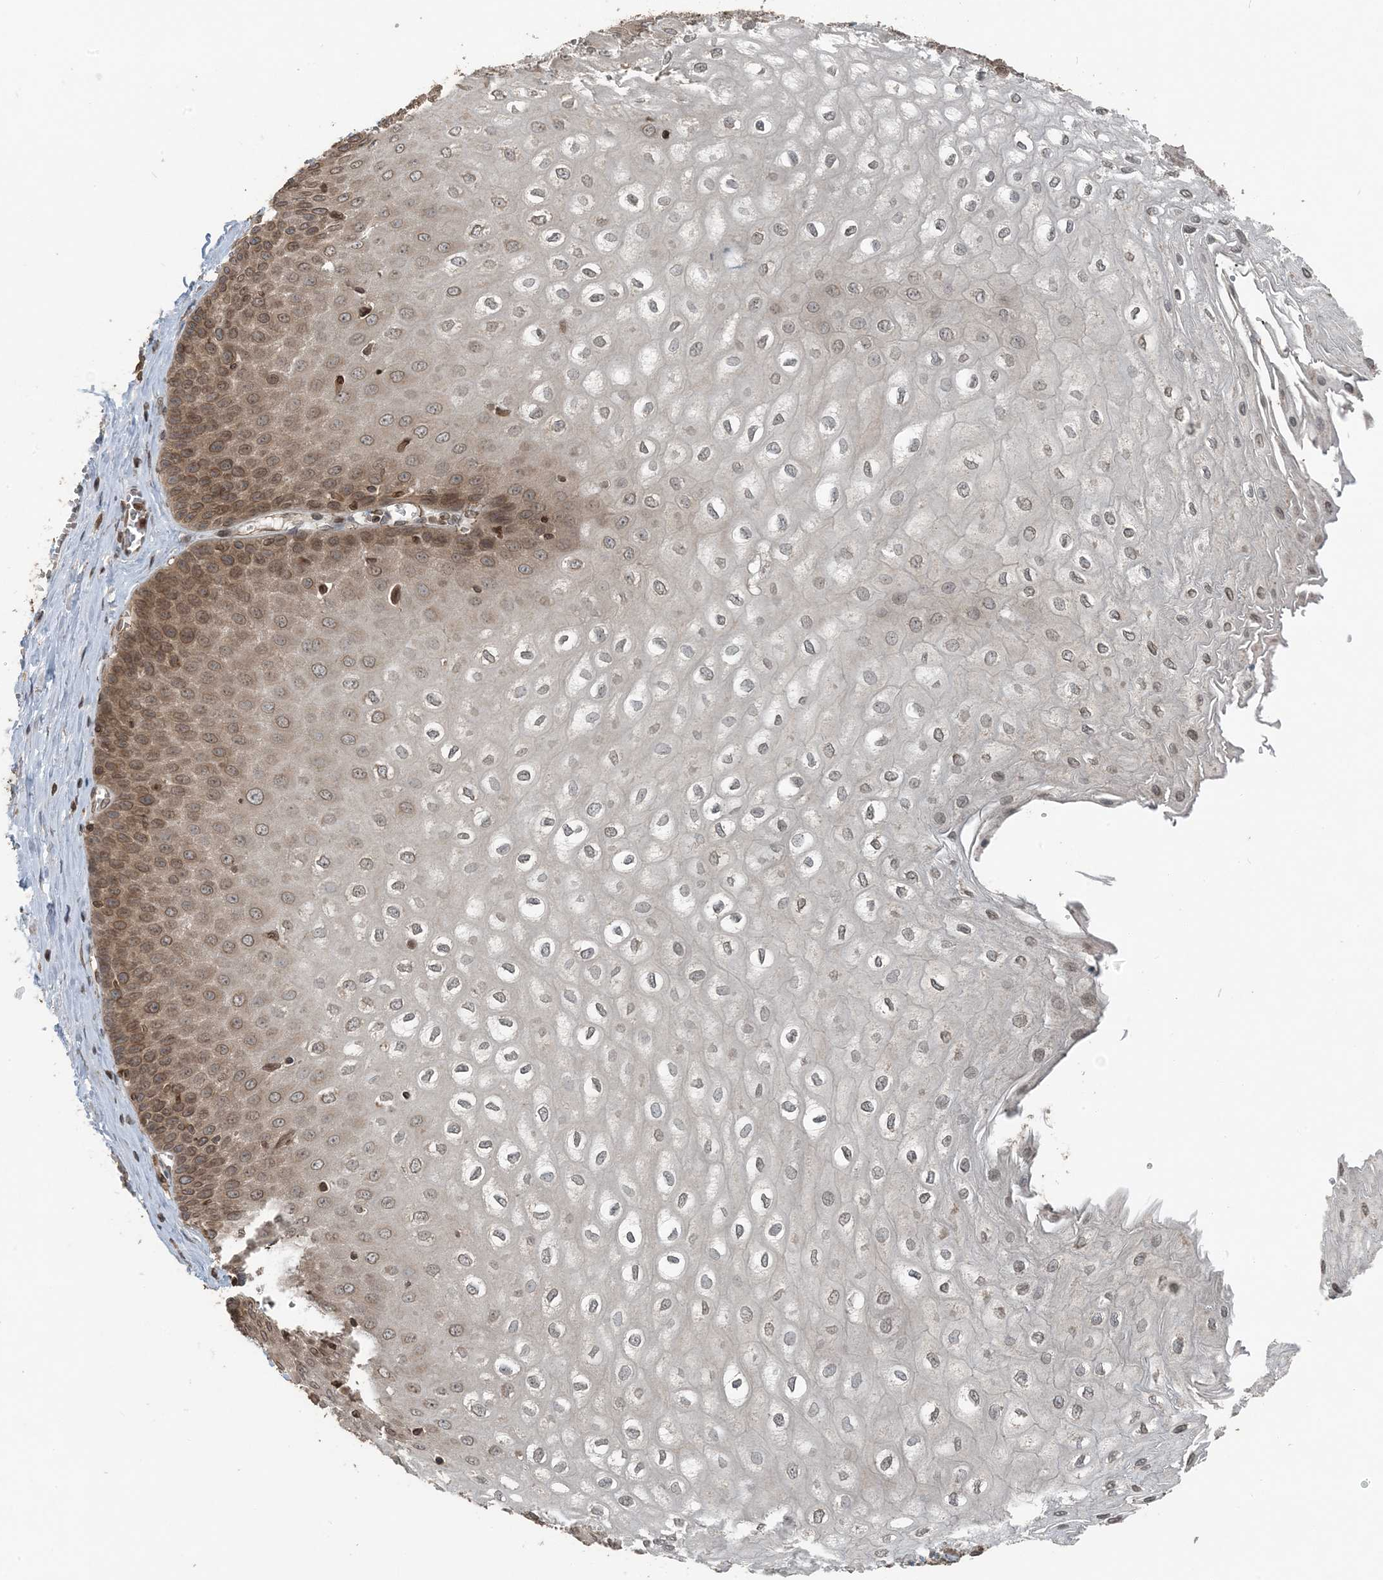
{"staining": {"intensity": "strong", "quantity": "25%-75%", "location": "cytoplasmic/membranous,nuclear"}, "tissue": "esophagus", "cell_type": "Squamous epithelial cells", "image_type": "normal", "snomed": [{"axis": "morphology", "description": "Normal tissue, NOS"}, {"axis": "topography", "description": "Esophagus"}], "caption": "Esophagus stained with DAB immunohistochemistry exhibits high levels of strong cytoplasmic/membranous,nuclear staining in approximately 25%-75% of squamous epithelial cells. (brown staining indicates protein expression, while blue staining denotes nuclei).", "gene": "ZFAND2B", "patient": {"sex": "male", "age": 60}}